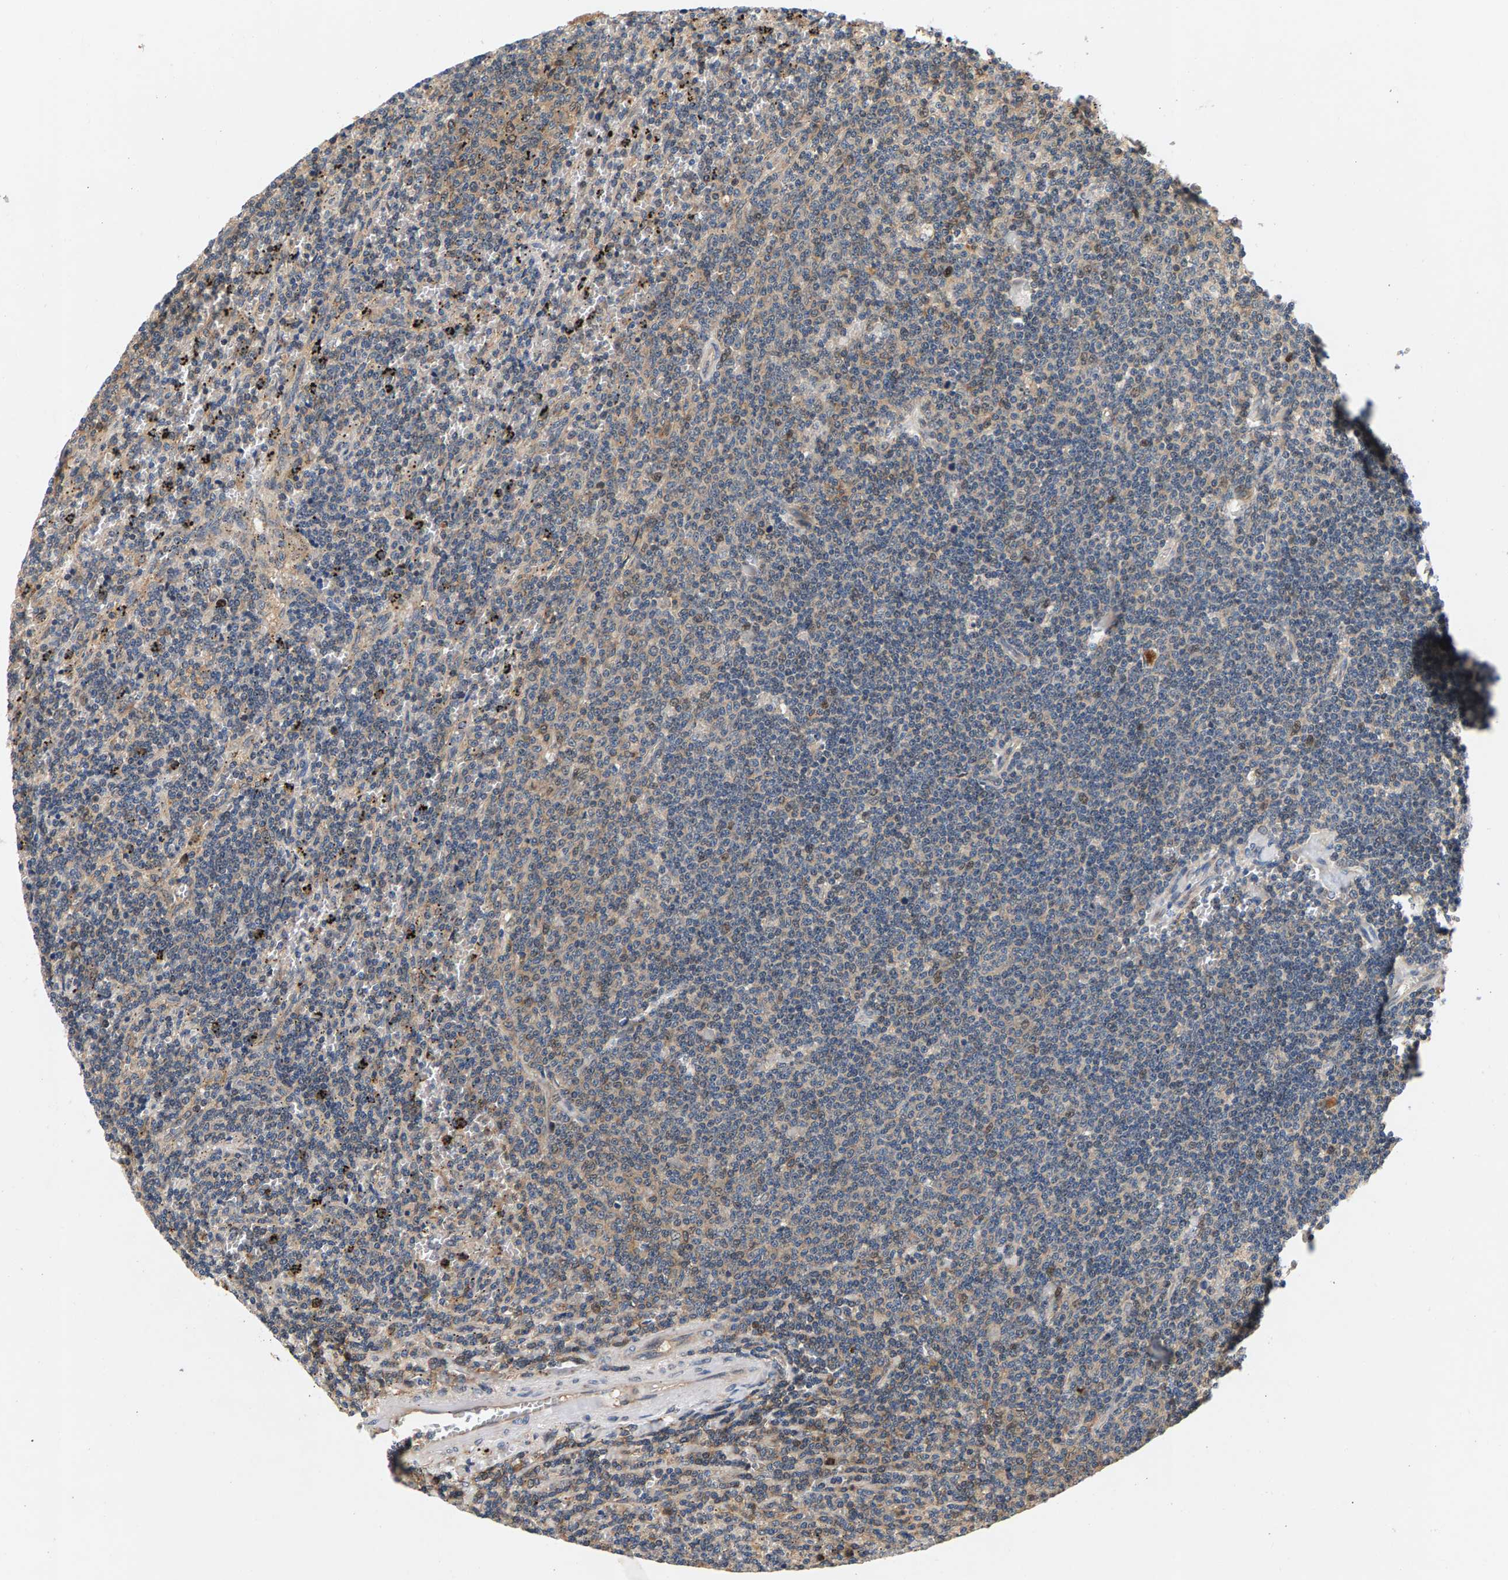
{"staining": {"intensity": "weak", "quantity": "<25%", "location": "nuclear"}, "tissue": "lymphoma", "cell_type": "Tumor cells", "image_type": "cancer", "snomed": [{"axis": "morphology", "description": "Malignant lymphoma, non-Hodgkin's type, Low grade"}, {"axis": "topography", "description": "Spleen"}], "caption": "High magnification brightfield microscopy of lymphoma stained with DAB (brown) and counterstained with hematoxylin (blue): tumor cells show no significant expression.", "gene": "FAM78A", "patient": {"sex": "female", "age": 50}}